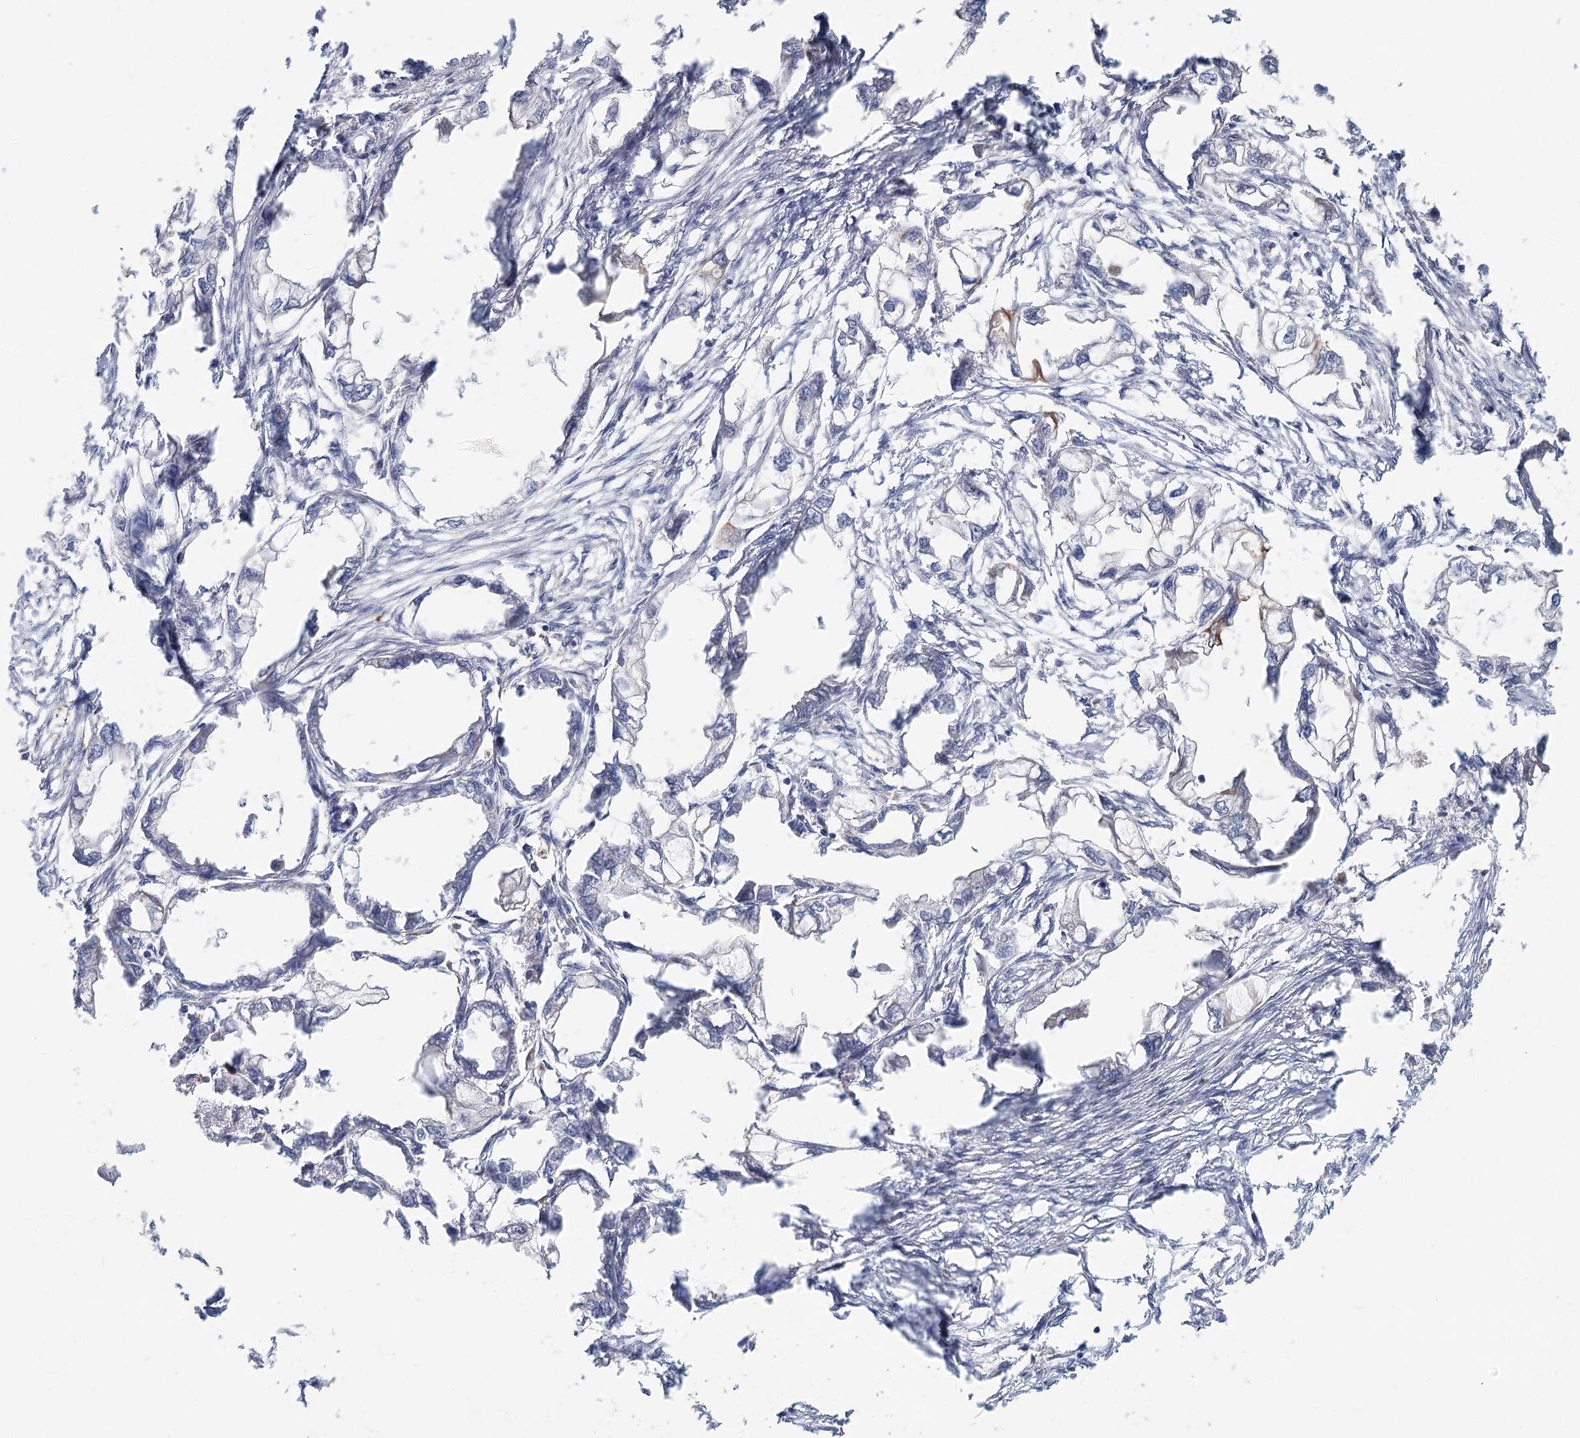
{"staining": {"intensity": "negative", "quantity": "none", "location": "none"}, "tissue": "endometrial cancer", "cell_type": "Tumor cells", "image_type": "cancer", "snomed": [{"axis": "morphology", "description": "Adenocarcinoma, NOS"}, {"axis": "morphology", "description": "Adenocarcinoma, metastatic, NOS"}, {"axis": "topography", "description": "Adipose tissue"}, {"axis": "topography", "description": "Endometrium"}], "caption": "Immunohistochemical staining of endometrial cancer shows no significant positivity in tumor cells.", "gene": "FBXO7", "patient": {"sex": "female", "age": 67}}